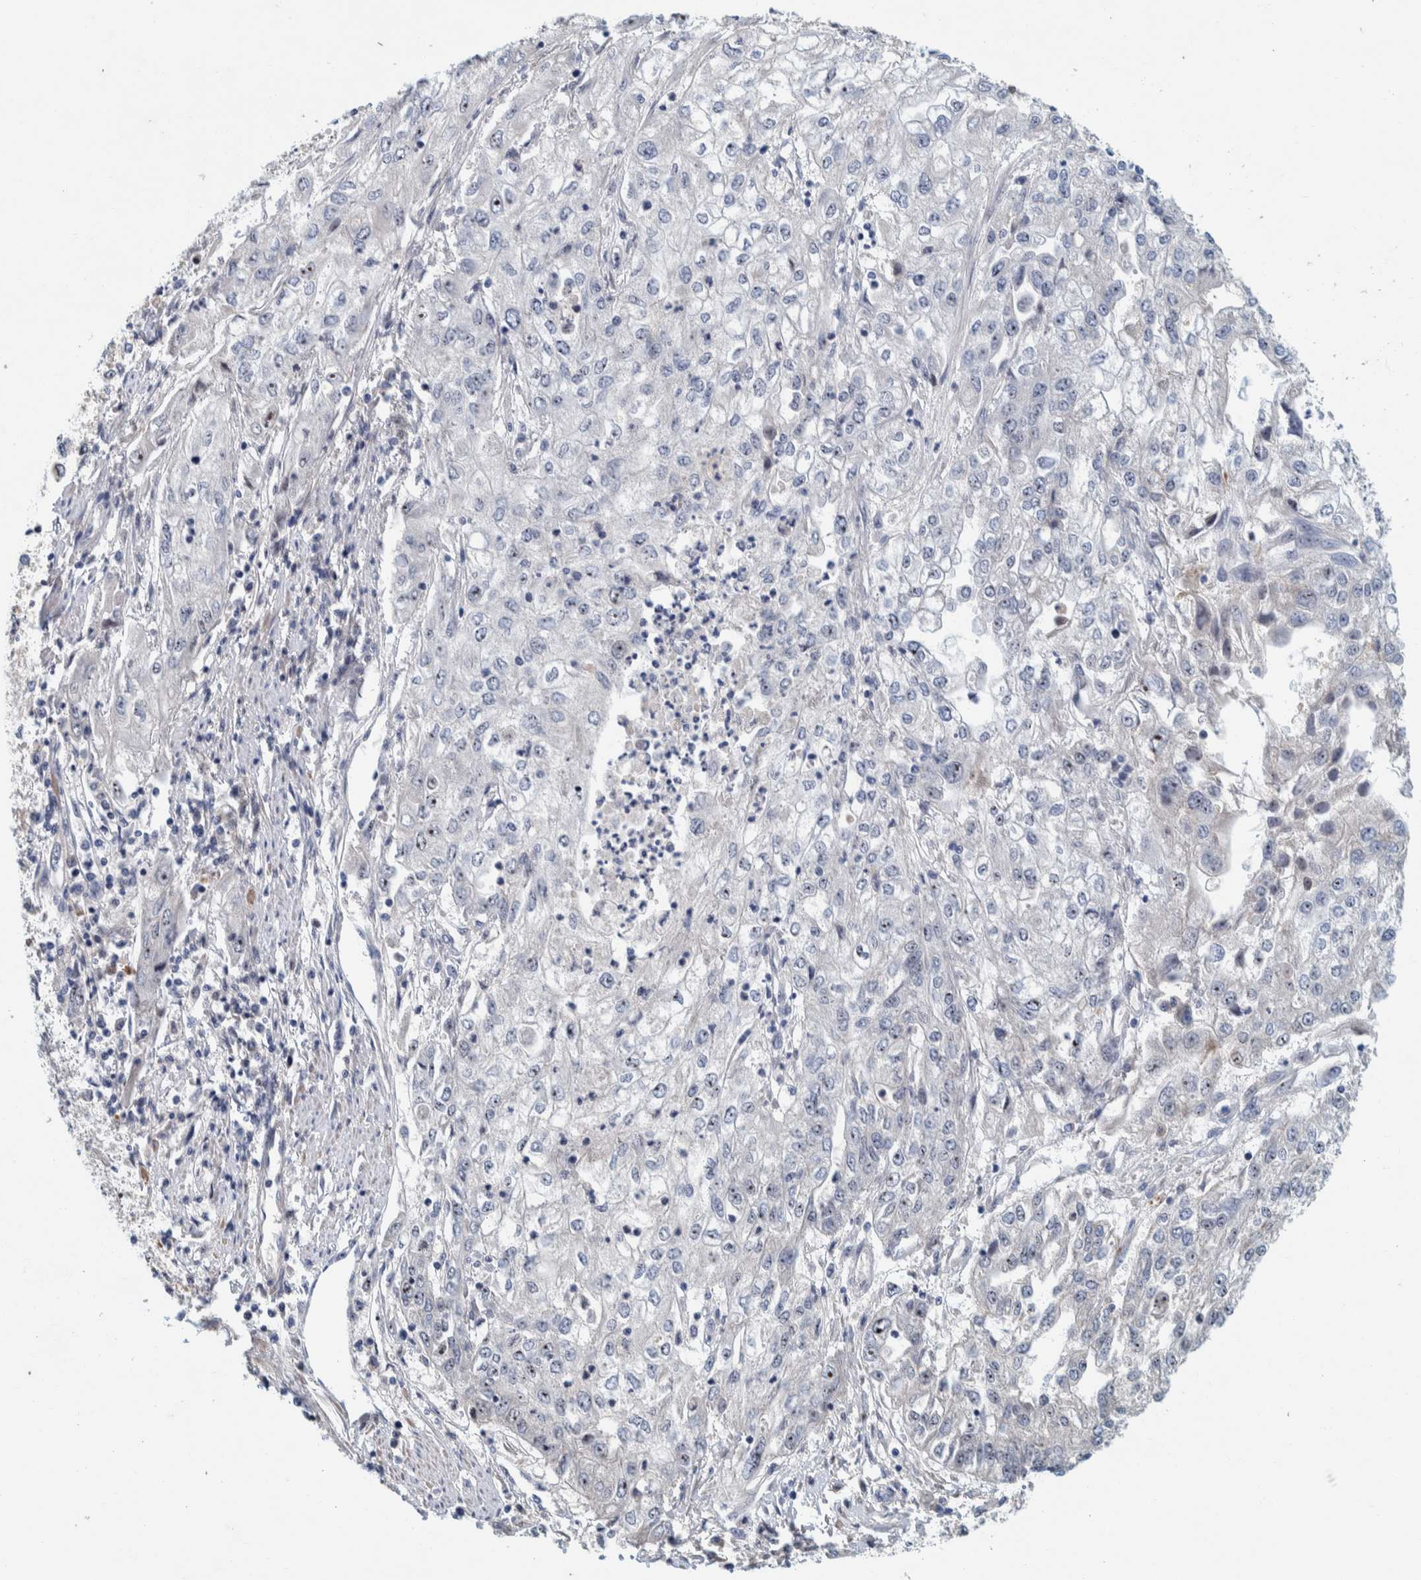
{"staining": {"intensity": "moderate", "quantity": "<25%", "location": "nuclear"}, "tissue": "endometrial cancer", "cell_type": "Tumor cells", "image_type": "cancer", "snomed": [{"axis": "morphology", "description": "Adenocarcinoma, NOS"}, {"axis": "topography", "description": "Endometrium"}], "caption": "The image displays a brown stain indicating the presence of a protein in the nuclear of tumor cells in endometrial adenocarcinoma. (Brightfield microscopy of DAB IHC at high magnification).", "gene": "NOL11", "patient": {"sex": "female", "age": 49}}